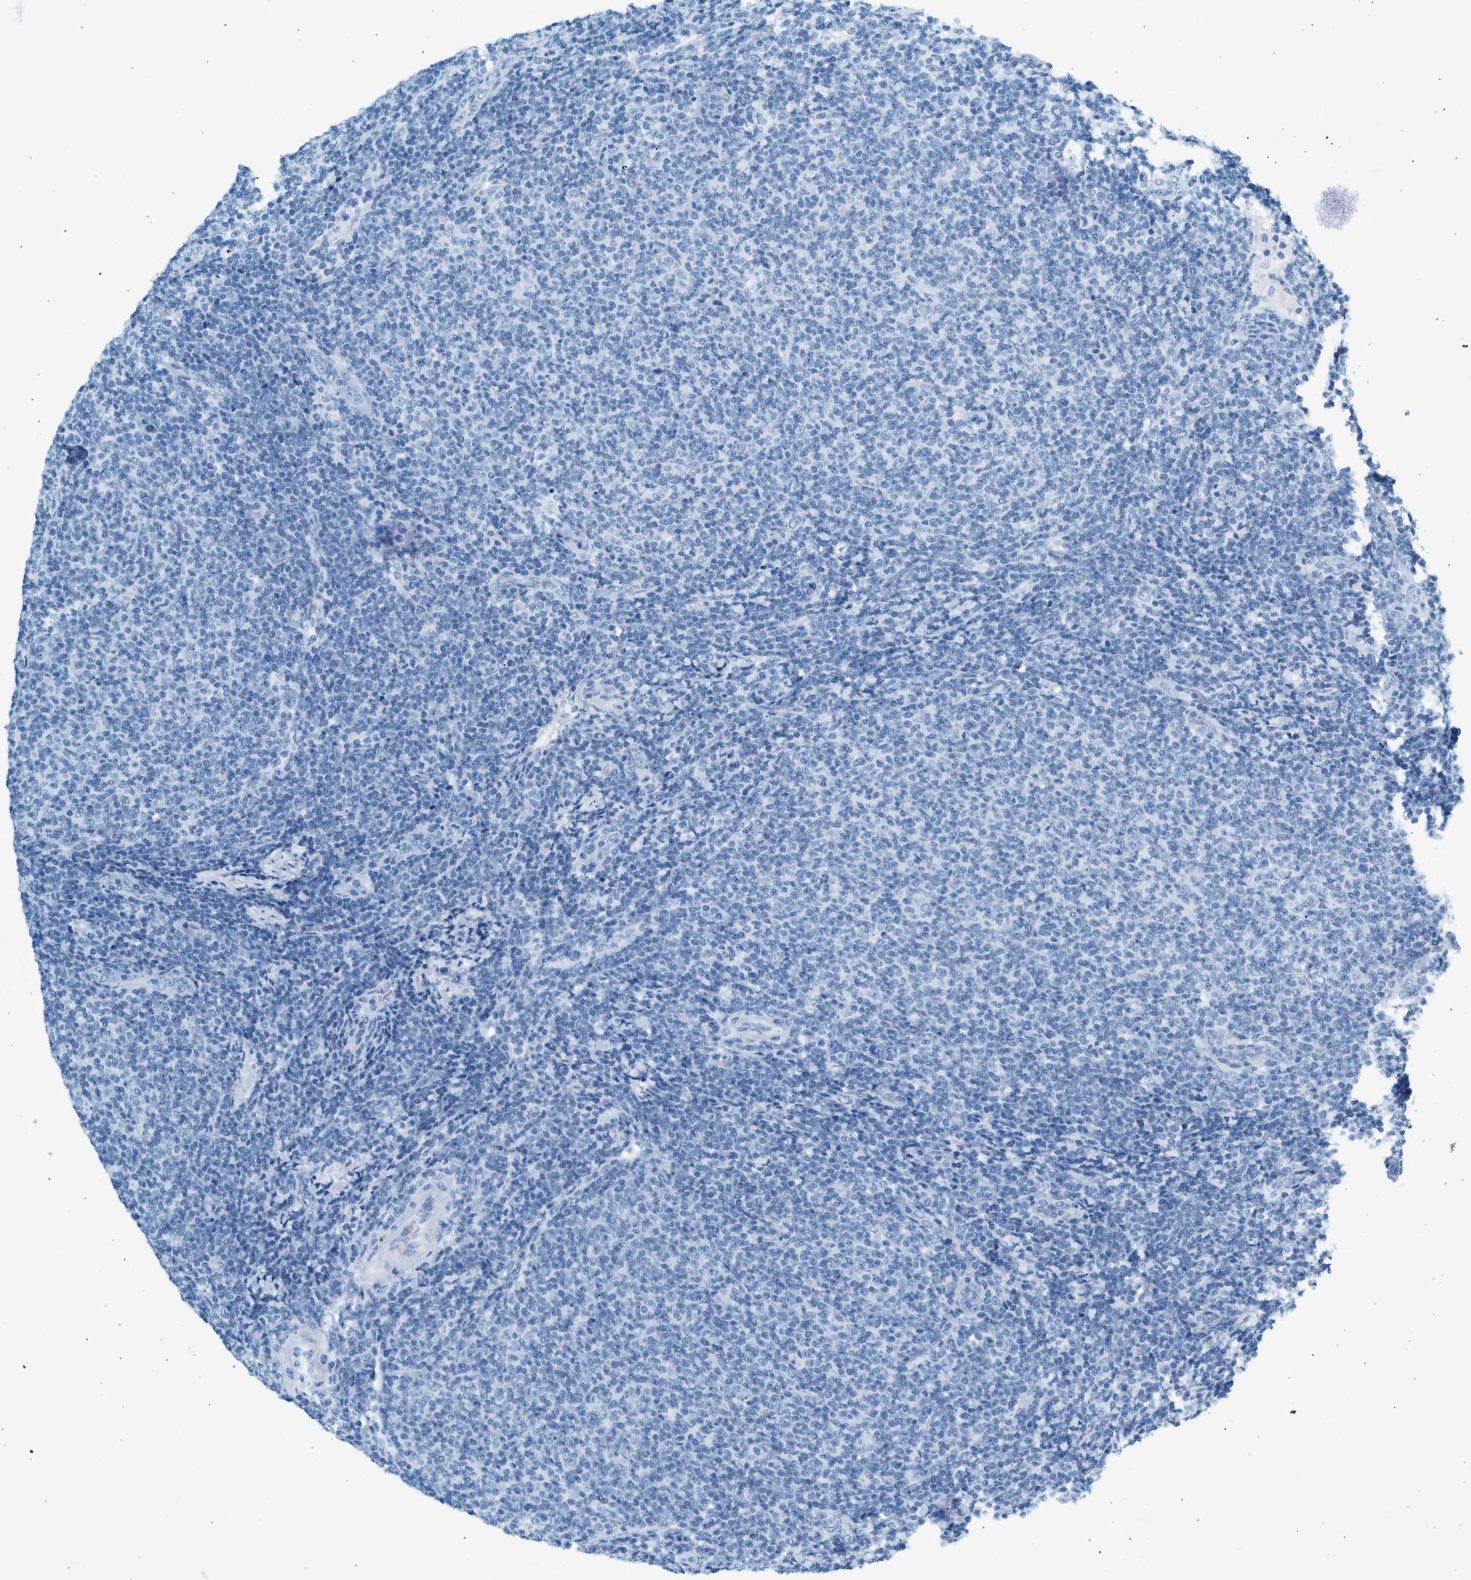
{"staining": {"intensity": "negative", "quantity": "none", "location": "none"}, "tissue": "lymphoma", "cell_type": "Tumor cells", "image_type": "cancer", "snomed": [{"axis": "morphology", "description": "Malignant lymphoma, non-Hodgkin's type, Low grade"}, {"axis": "topography", "description": "Lymph node"}], "caption": "This is a photomicrograph of immunohistochemistry staining of lymphoma, which shows no staining in tumor cells. (Stains: DAB IHC with hematoxylin counter stain, Microscopy: brightfield microscopy at high magnification).", "gene": "HHATL", "patient": {"sex": "male", "age": 66}}